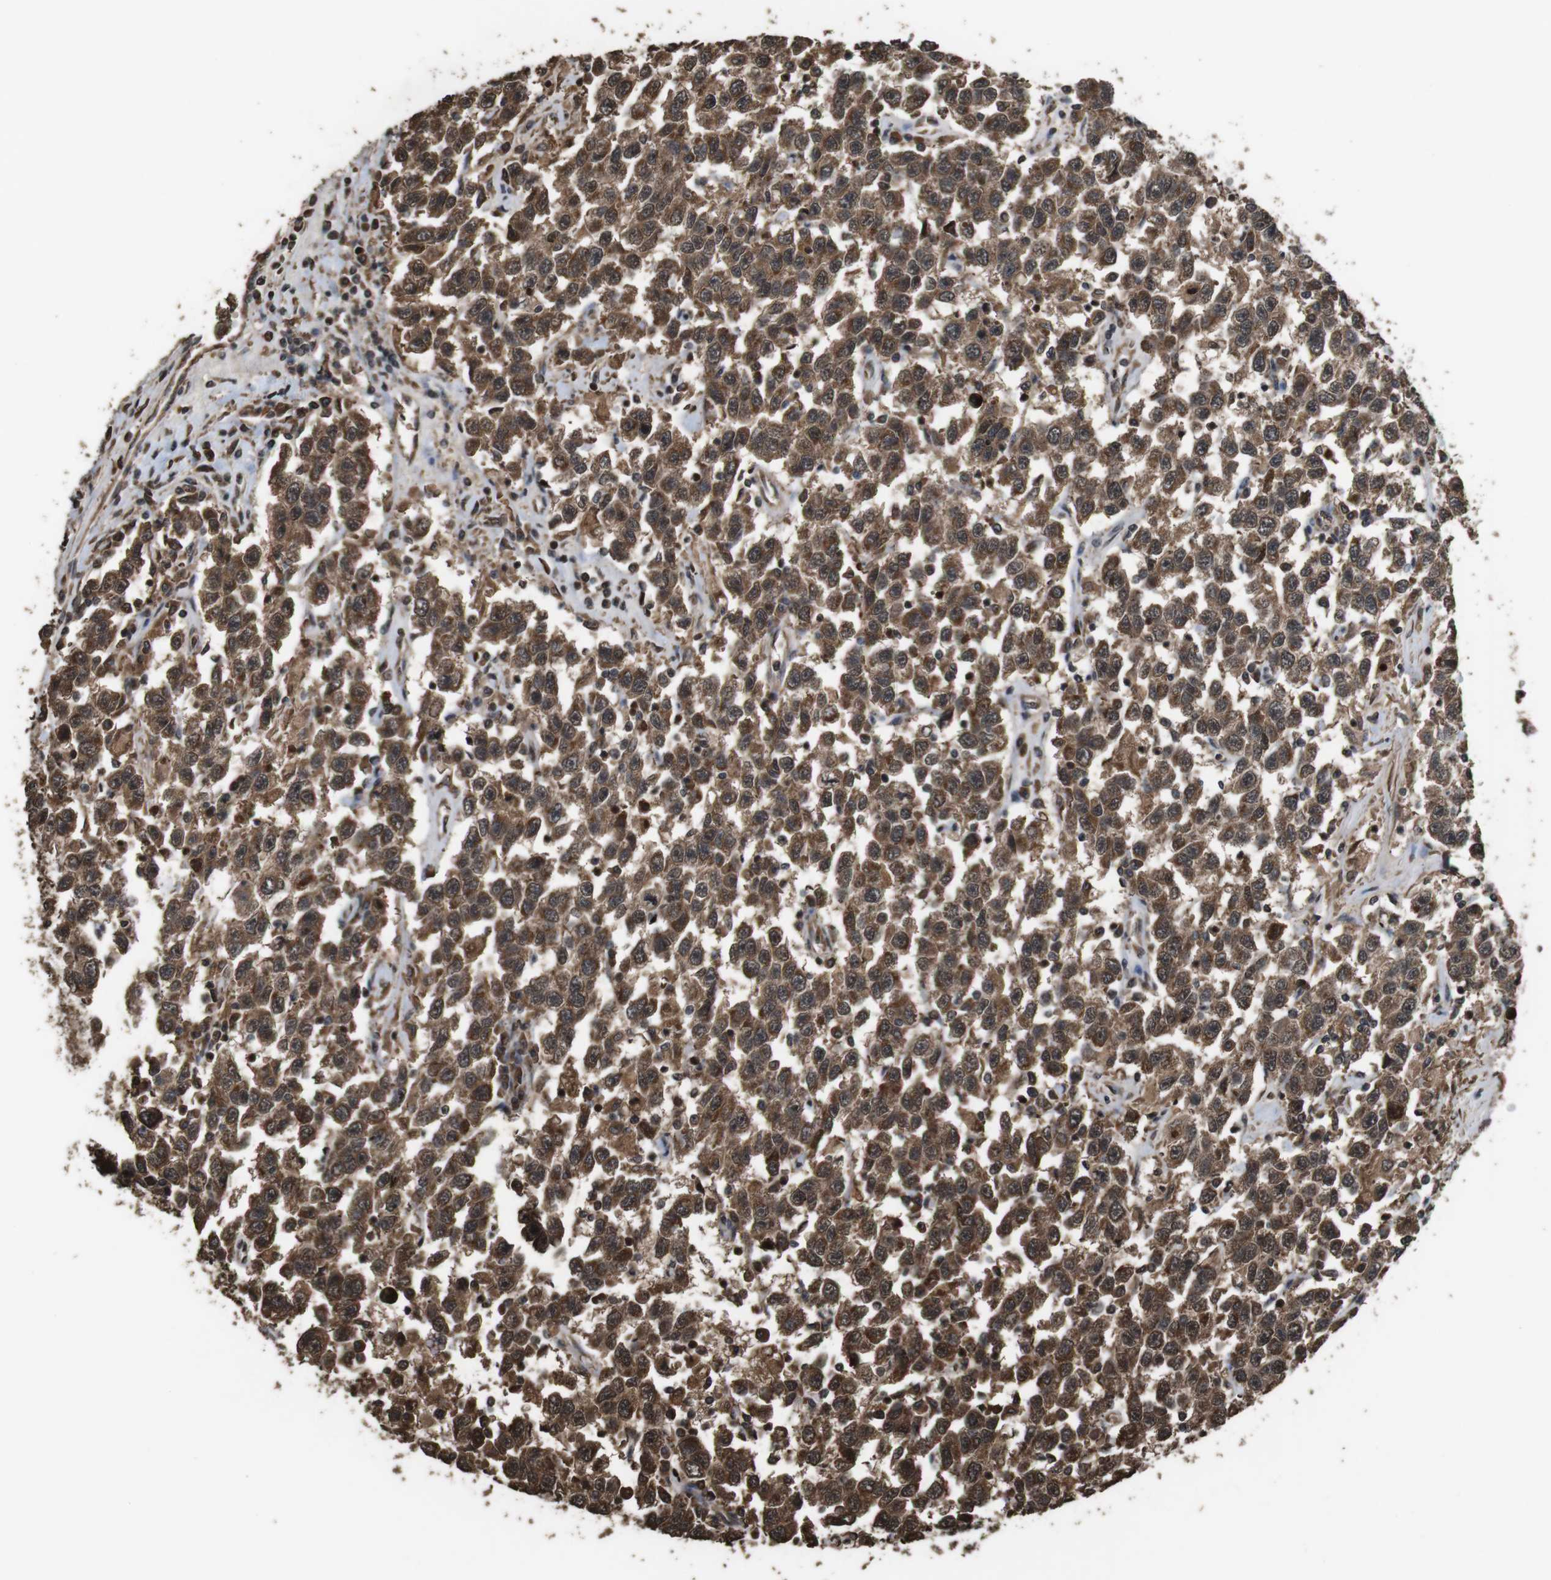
{"staining": {"intensity": "strong", "quantity": ">75%", "location": "cytoplasmic/membranous"}, "tissue": "testis cancer", "cell_type": "Tumor cells", "image_type": "cancer", "snomed": [{"axis": "morphology", "description": "Seminoma, NOS"}, {"axis": "topography", "description": "Testis"}], "caption": "Protein staining by immunohistochemistry reveals strong cytoplasmic/membranous positivity in approximately >75% of tumor cells in testis seminoma.", "gene": "RRAS2", "patient": {"sex": "male", "age": 41}}